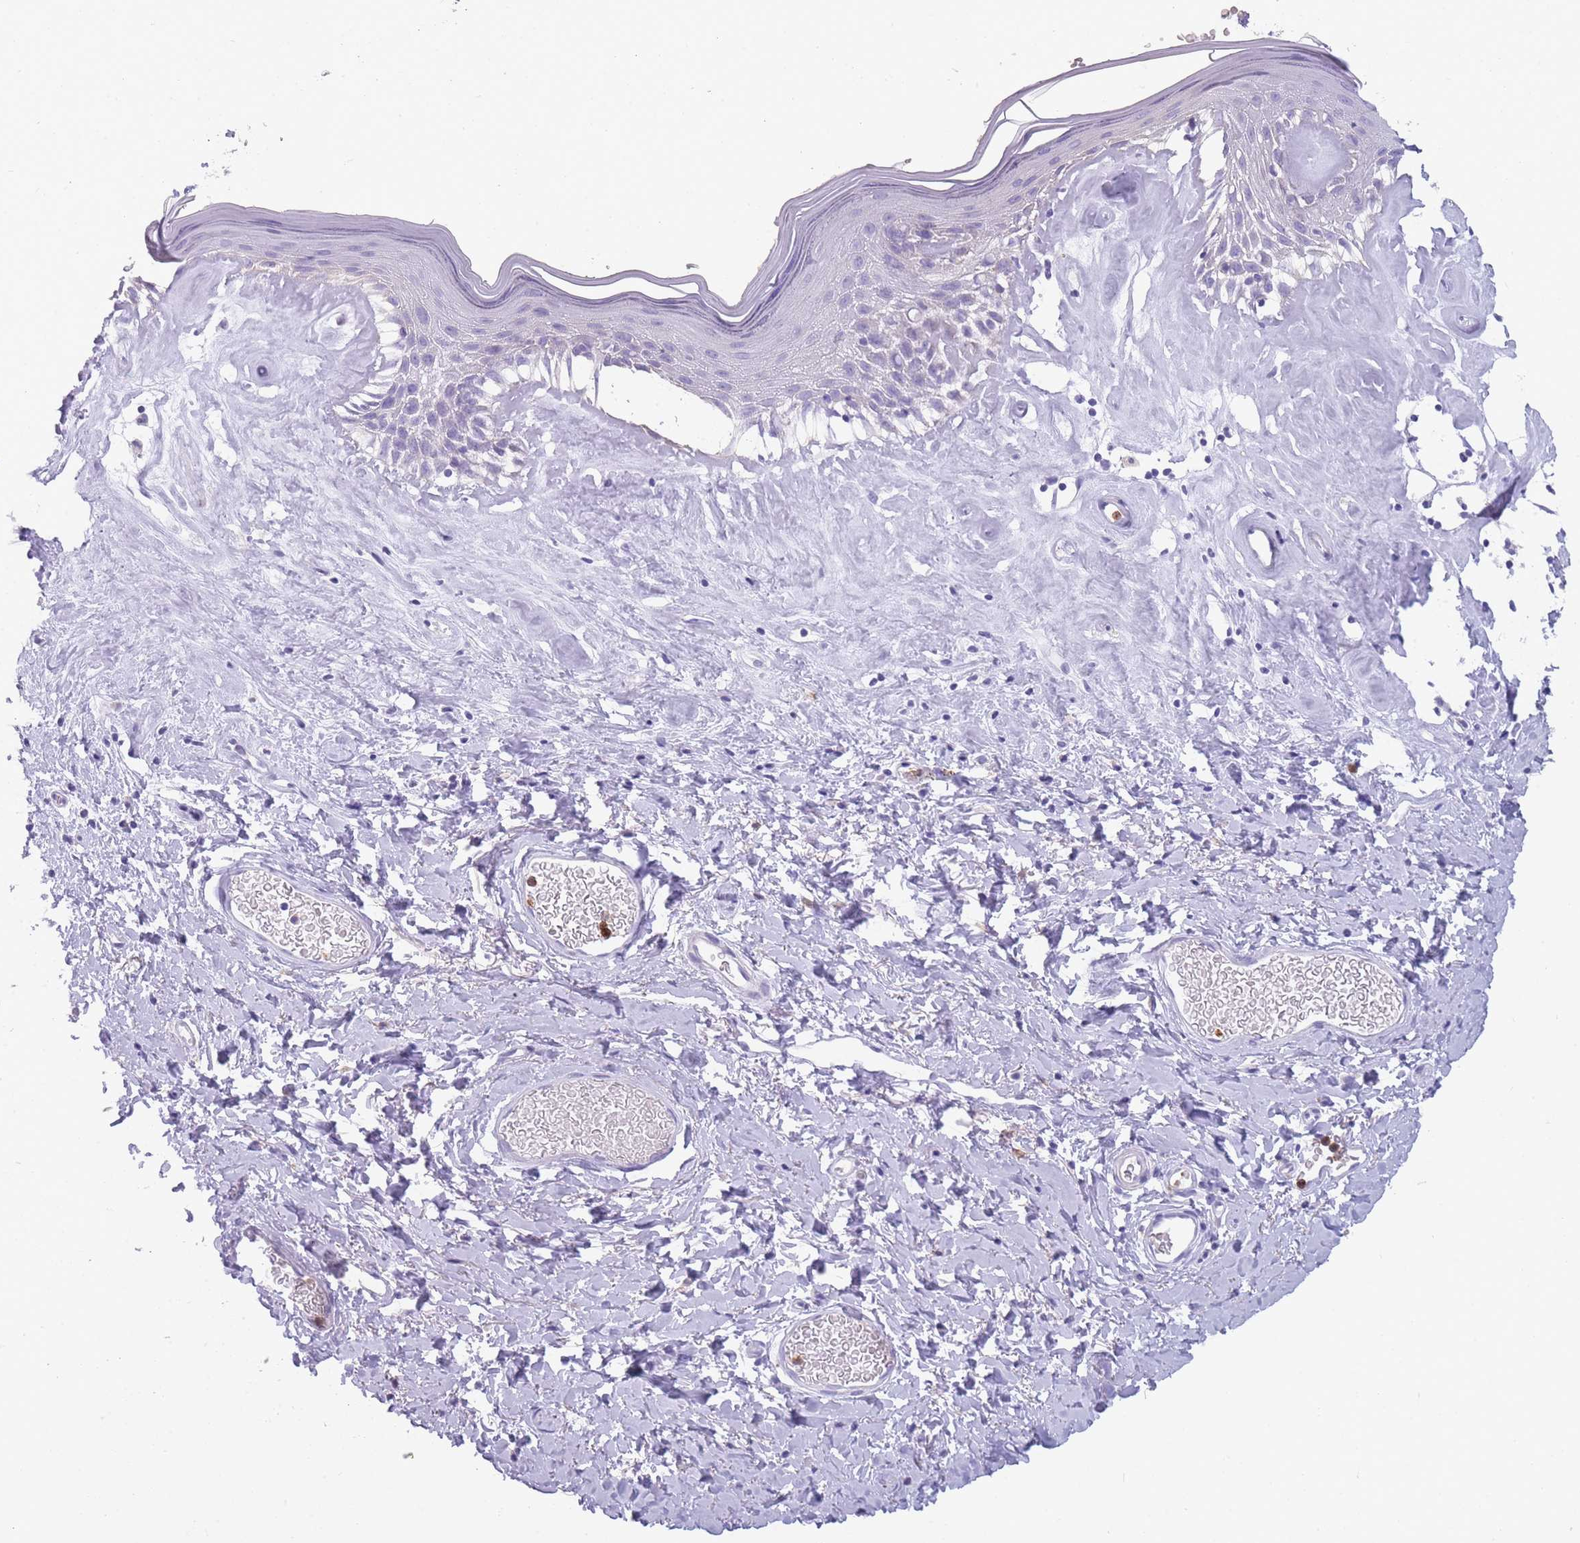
{"staining": {"intensity": "negative", "quantity": "none", "location": "none"}, "tissue": "skin", "cell_type": "Epidermal cells", "image_type": "normal", "snomed": [{"axis": "morphology", "description": "Normal tissue, NOS"}, {"axis": "morphology", "description": "Inflammation, NOS"}, {"axis": "topography", "description": "Vulva"}], "caption": "Immunohistochemistry micrograph of unremarkable human skin stained for a protein (brown), which exhibits no staining in epidermal cells.", "gene": "CR1L", "patient": {"sex": "female", "age": 86}}